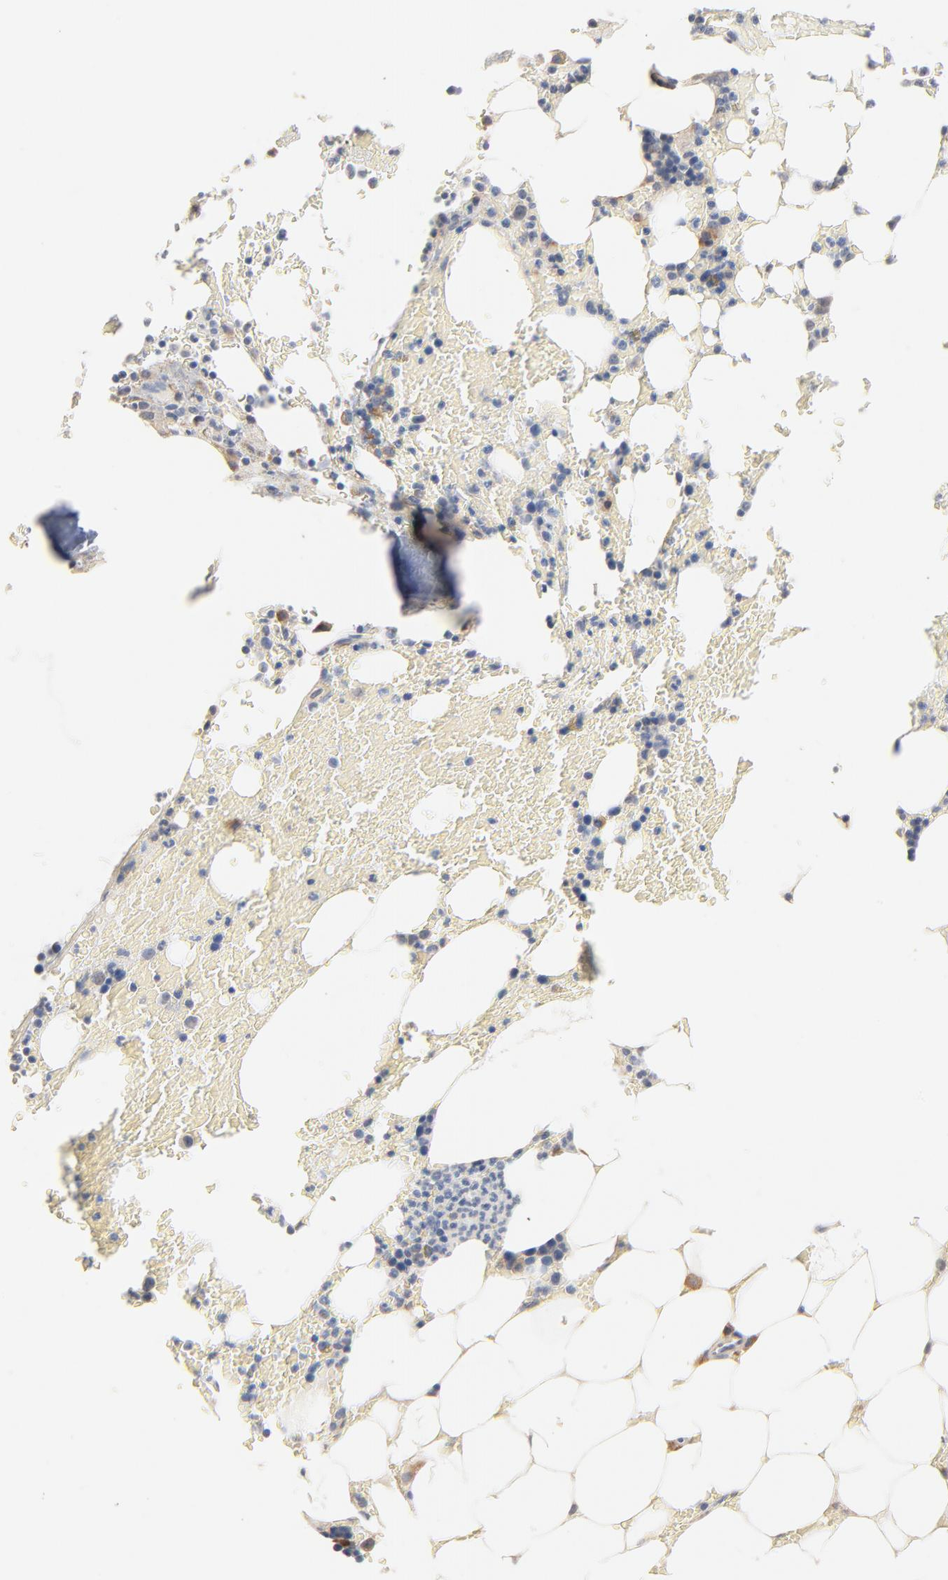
{"staining": {"intensity": "weak", "quantity": "<25%", "location": "cytoplasmic/membranous"}, "tissue": "bone marrow", "cell_type": "Hematopoietic cells", "image_type": "normal", "snomed": [{"axis": "morphology", "description": "Normal tissue, NOS"}, {"axis": "topography", "description": "Bone marrow"}], "caption": "DAB immunohistochemical staining of unremarkable human bone marrow exhibits no significant positivity in hematopoietic cells.", "gene": "ZDHHC8", "patient": {"sex": "female", "age": 73}}